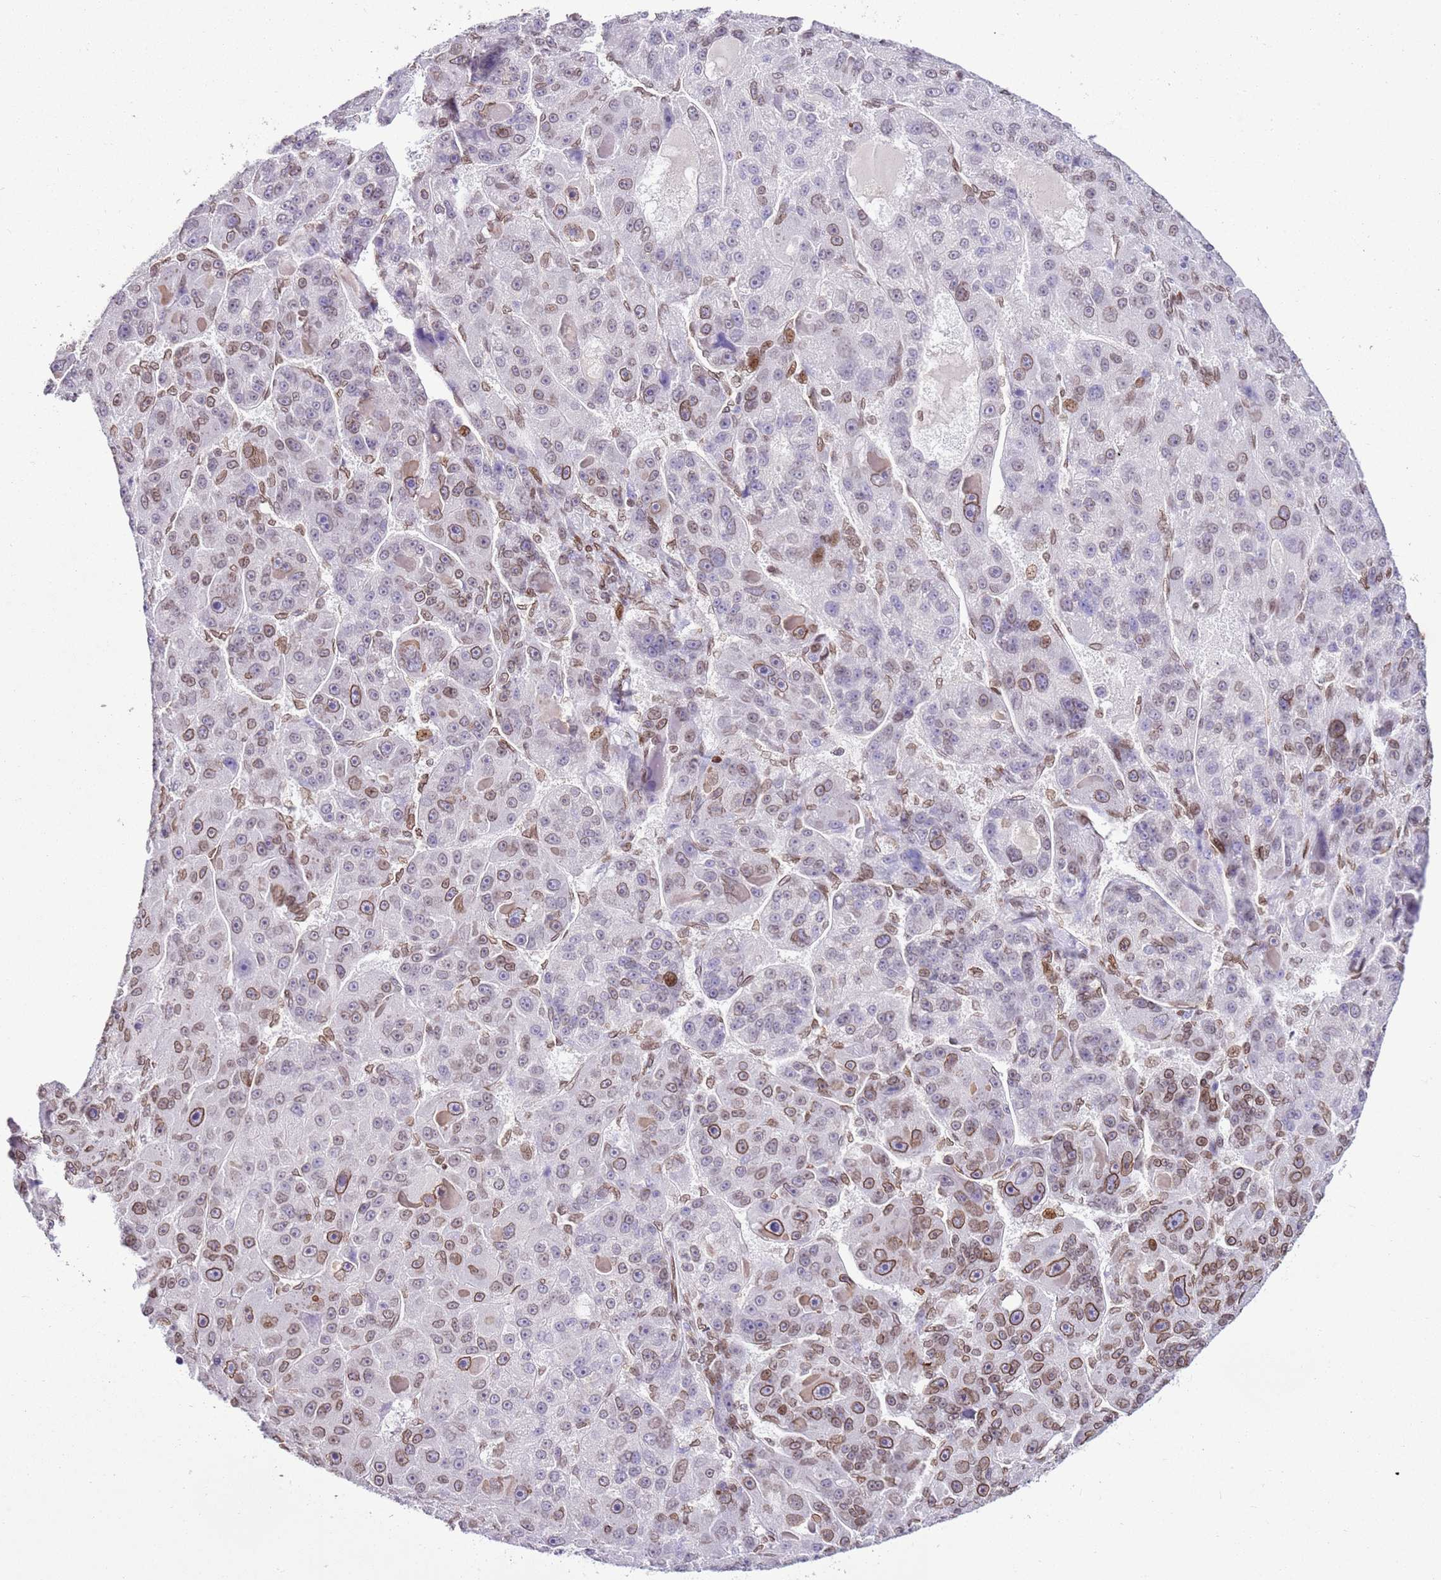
{"staining": {"intensity": "moderate", "quantity": "25%-75%", "location": "cytoplasmic/membranous,nuclear"}, "tissue": "liver cancer", "cell_type": "Tumor cells", "image_type": "cancer", "snomed": [{"axis": "morphology", "description": "Carcinoma, Hepatocellular, NOS"}, {"axis": "topography", "description": "Liver"}], "caption": "Human hepatocellular carcinoma (liver) stained with a brown dye displays moderate cytoplasmic/membranous and nuclear positive expression in about 25%-75% of tumor cells.", "gene": "POU6F1", "patient": {"sex": "male", "age": 76}}